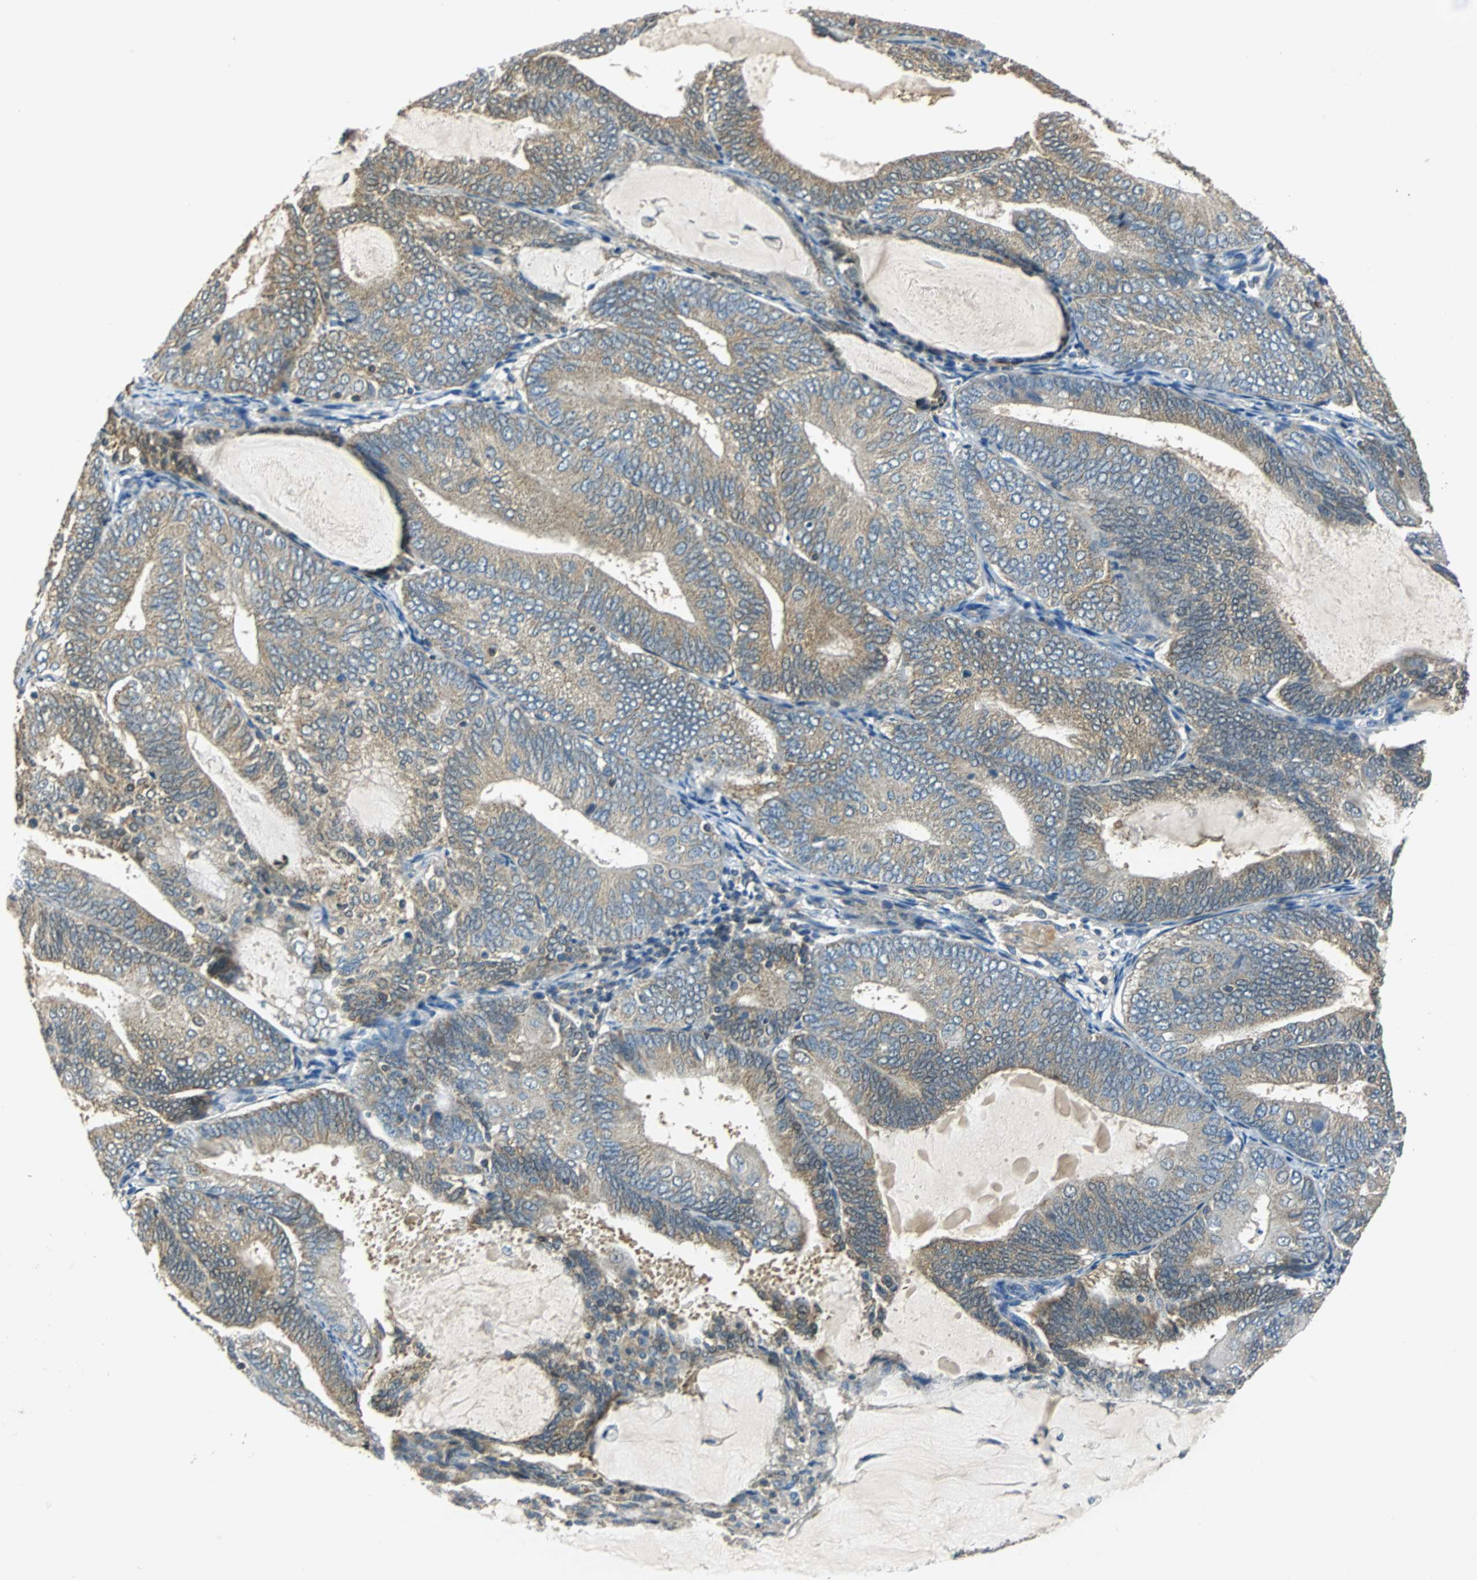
{"staining": {"intensity": "weak", "quantity": ">75%", "location": "cytoplasmic/membranous"}, "tissue": "endometrial cancer", "cell_type": "Tumor cells", "image_type": "cancer", "snomed": [{"axis": "morphology", "description": "Adenocarcinoma, NOS"}, {"axis": "topography", "description": "Endometrium"}], "caption": "Endometrial adenocarcinoma tissue exhibits weak cytoplasmic/membranous positivity in about >75% of tumor cells (Stains: DAB (3,3'-diaminobenzidine) in brown, nuclei in blue, Microscopy: brightfield microscopy at high magnification).", "gene": "CPA3", "patient": {"sex": "female", "age": 81}}